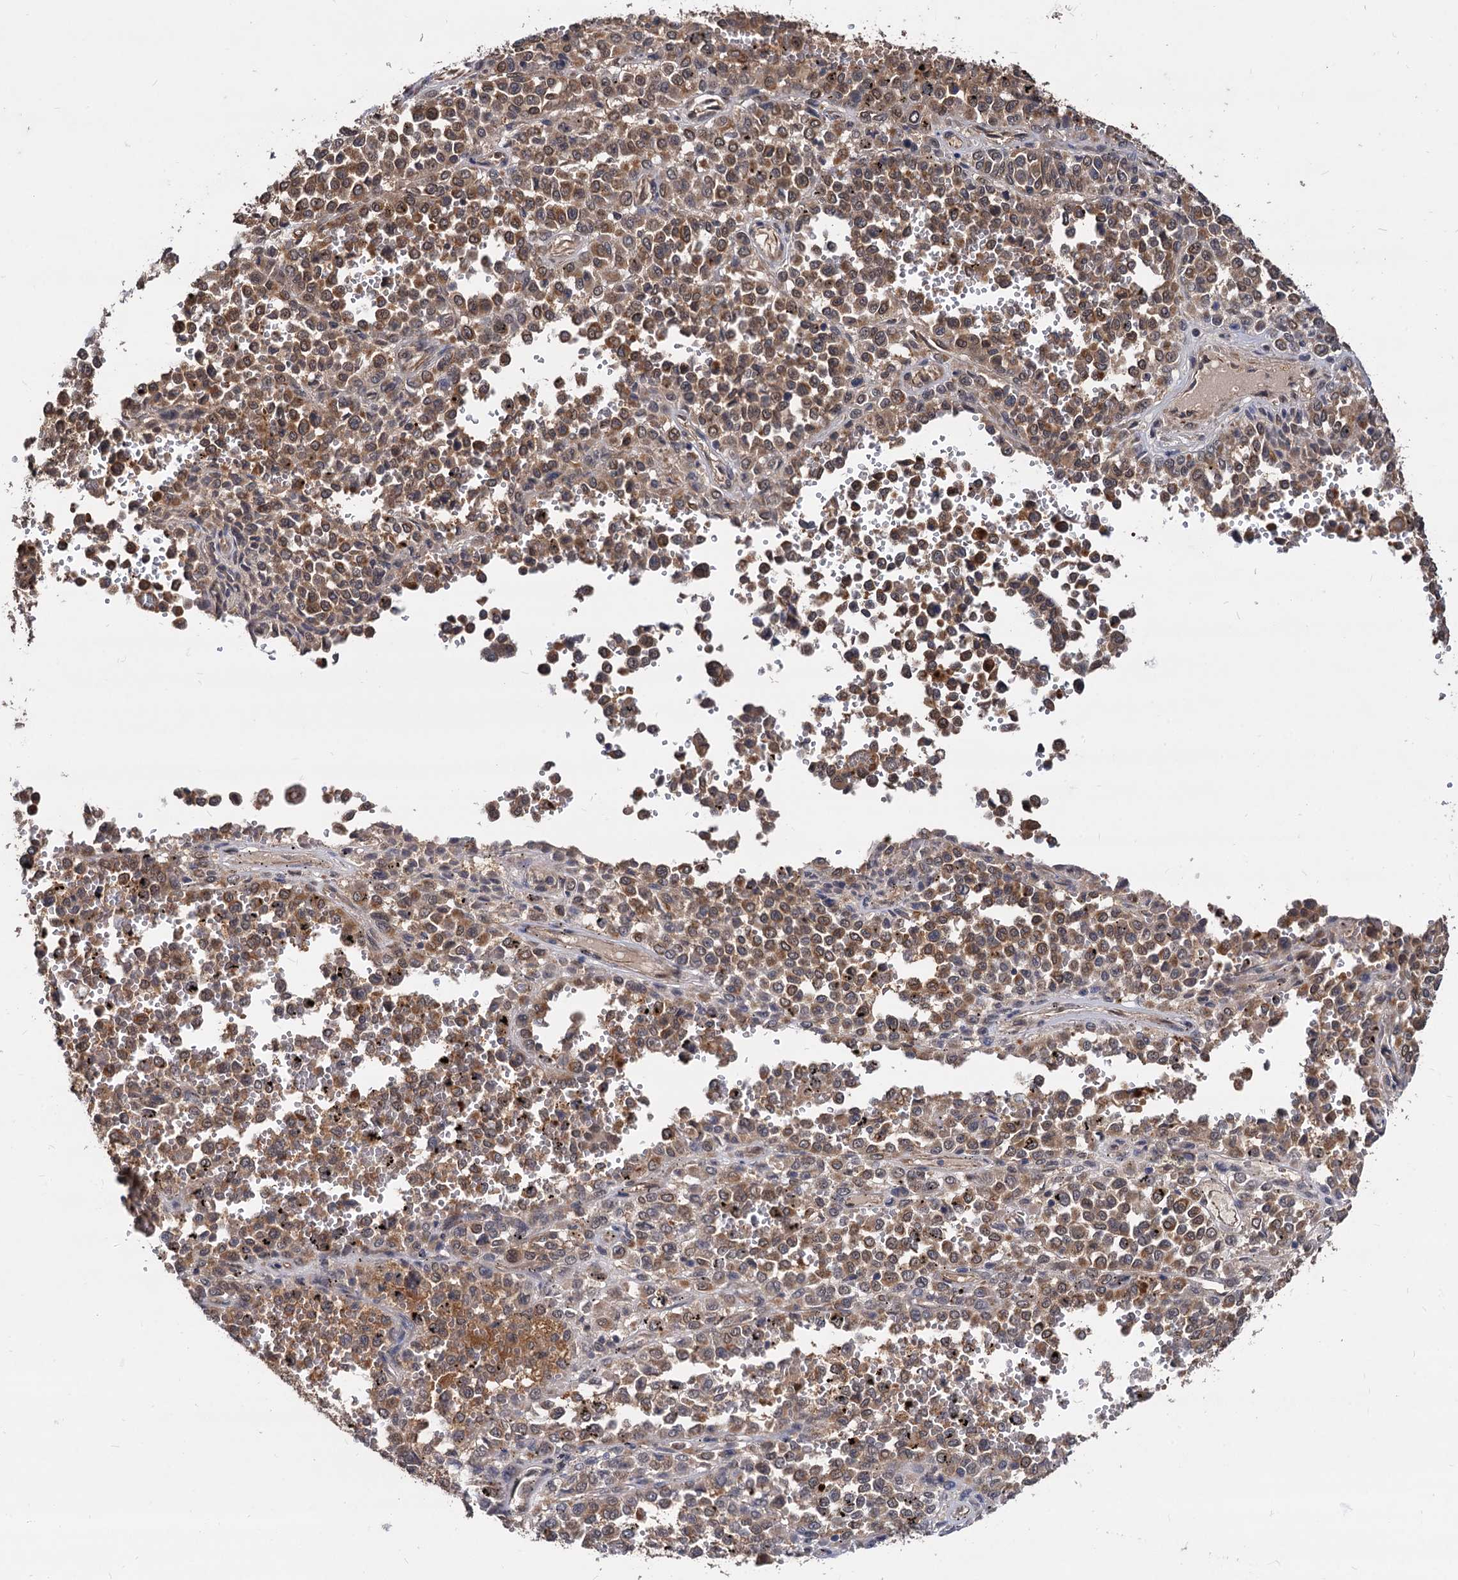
{"staining": {"intensity": "moderate", "quantity": ">75%", "location": "cytoplasmic/membranous"}, "tissue": "melanoma", "cell_type": "Tumor cells", "image_type": "cancer", "snomed": [{"axis": "morphology", "description": "Malignant melanoma, Metastatic site"}, {"axis": "topography", "description": "Pancreas"}], "caption": "A brown stain labels moderate cytoplasmic/membranous staining of a protein in human malignant melanoma (metastatic site) tumor cells.", "gene": "PSMD4", "patient": {"sex": "female", "age": 30}}